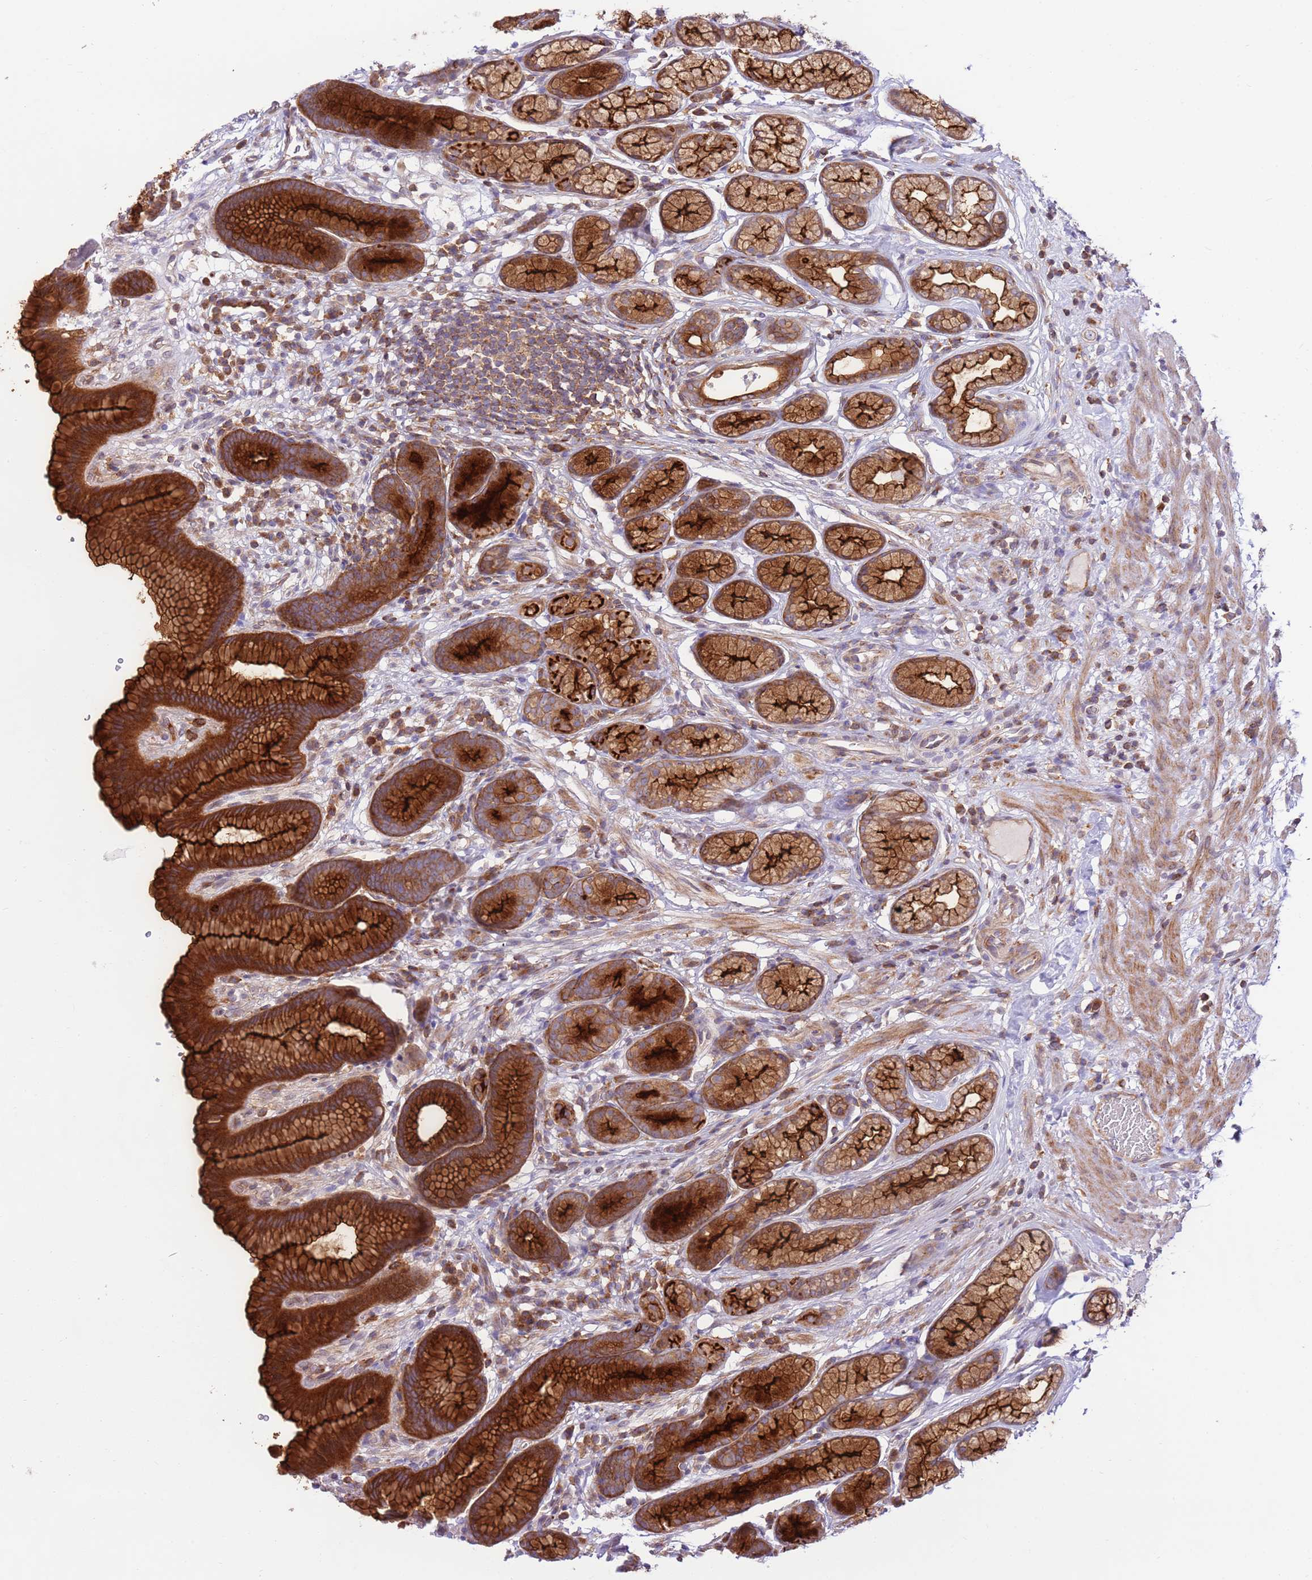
{"staining": {"intensity": "strong", "quantity": ">75%", "location": "cytoplasmic/membranous"}, "tissue": "stomach", "cell_type": "Glandular cells", "image_type": "normal", "snomed": [{"axis": "morphology", "description": "Normal tissue, NOS"}, {"axis": "topography", "description": "Stomach"}], "caption": "DAB (3,3'-diaminobenzidine) immunohistochemical staining of benign human stomach reveals strong cytoplasmic/membranous protein expression in about >75% of glandular cells.", "gene": "DDX19B", "patient": {"sex": "male", "age": 42}}